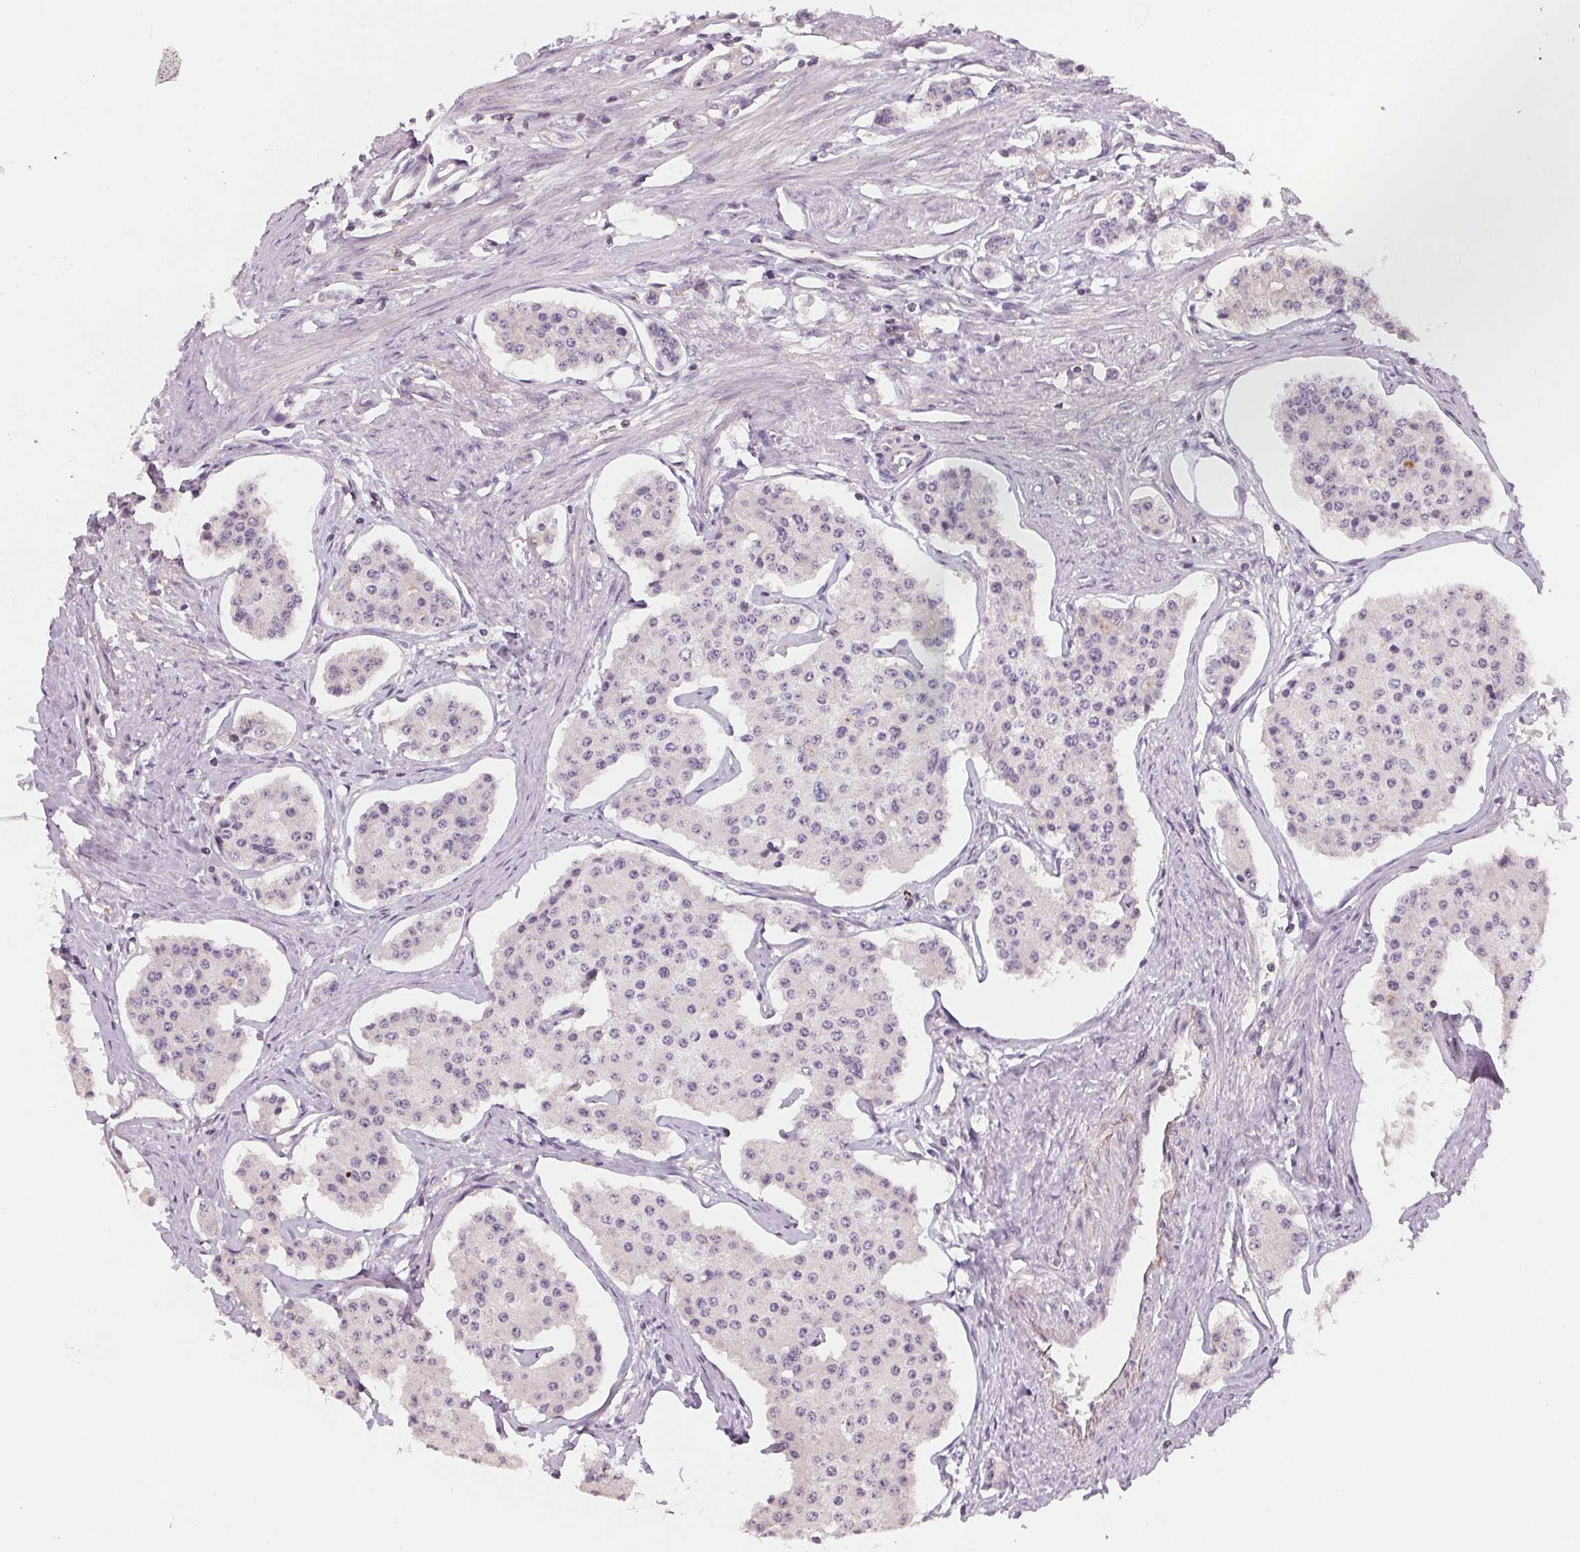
{"staining": {"intensity": "negative", "quantity": "none", "location": "none"}, "tissue": "carcinoid", "cell_type": "Tumor cells", "image_type": "cancer", "snomed": [{"axis": "morphology", "description": "Carcinoid, malignant, NOS"}, {"axis": "topography", "description": "Small intestine"}], "caption": "Immunohistochemistry (IHC) of human carcinoid exhibits no staining in tumor cells.", "gene": "VTCN1", "patient": {"sex": "female", "age": 65}}